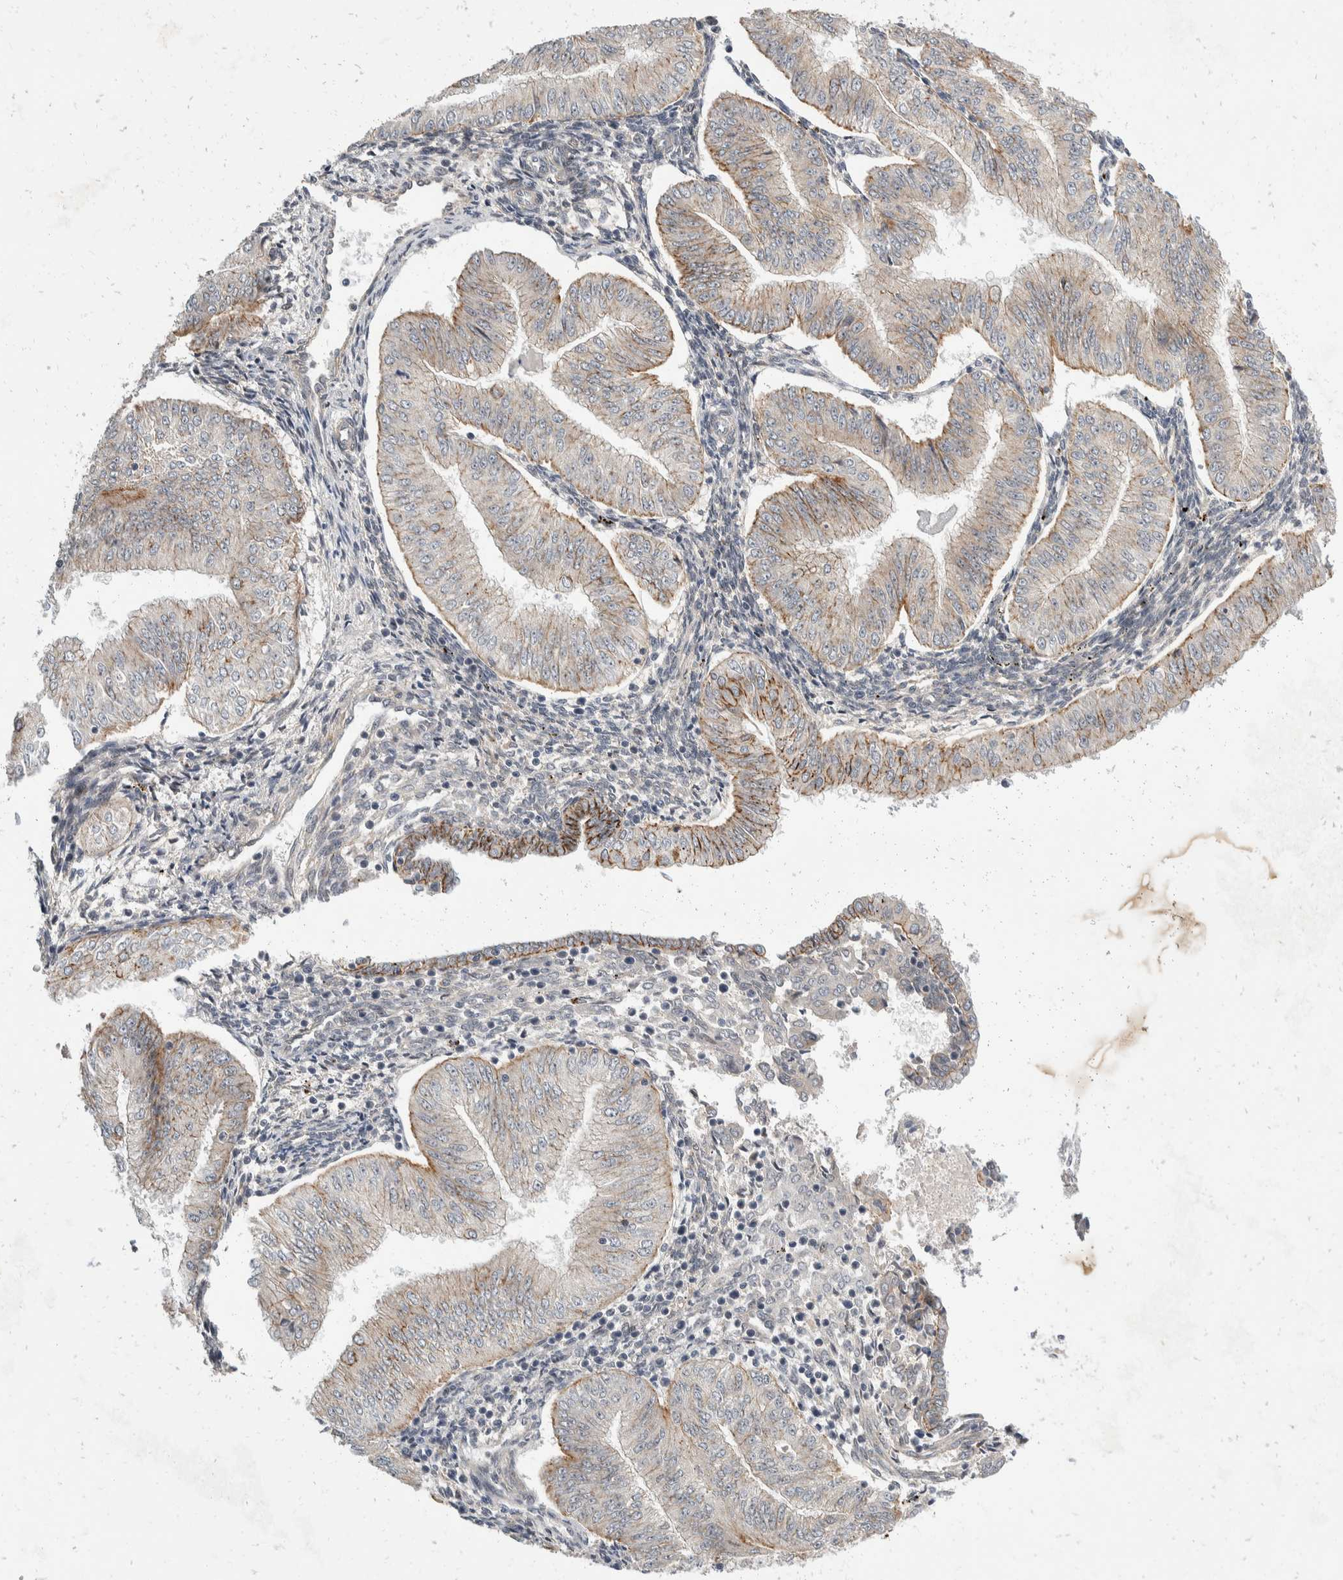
{"staining": {"intensity": "moderate", "quantity": "<25%", "location": "cytoplasmic/membranous"}, "tissue": "endometrial cancer", "cell_type": "Tumor cells", "image_type": "cancer", "snomed": [{"axis": "morphology", "description": "Normal tissue, NOS"}, {"axis": "morphology", "description": "Adenocarcinoma, NOS"}, {"axis": "topography", "description": "Endometrium"}], "caption": "Moderate cytoplasmic/membranous positivity is present in about <25% of tumor cells in endometrial cancer.", "gene": "ZNF703", "patient": {"sex": "female", "age": 53}}